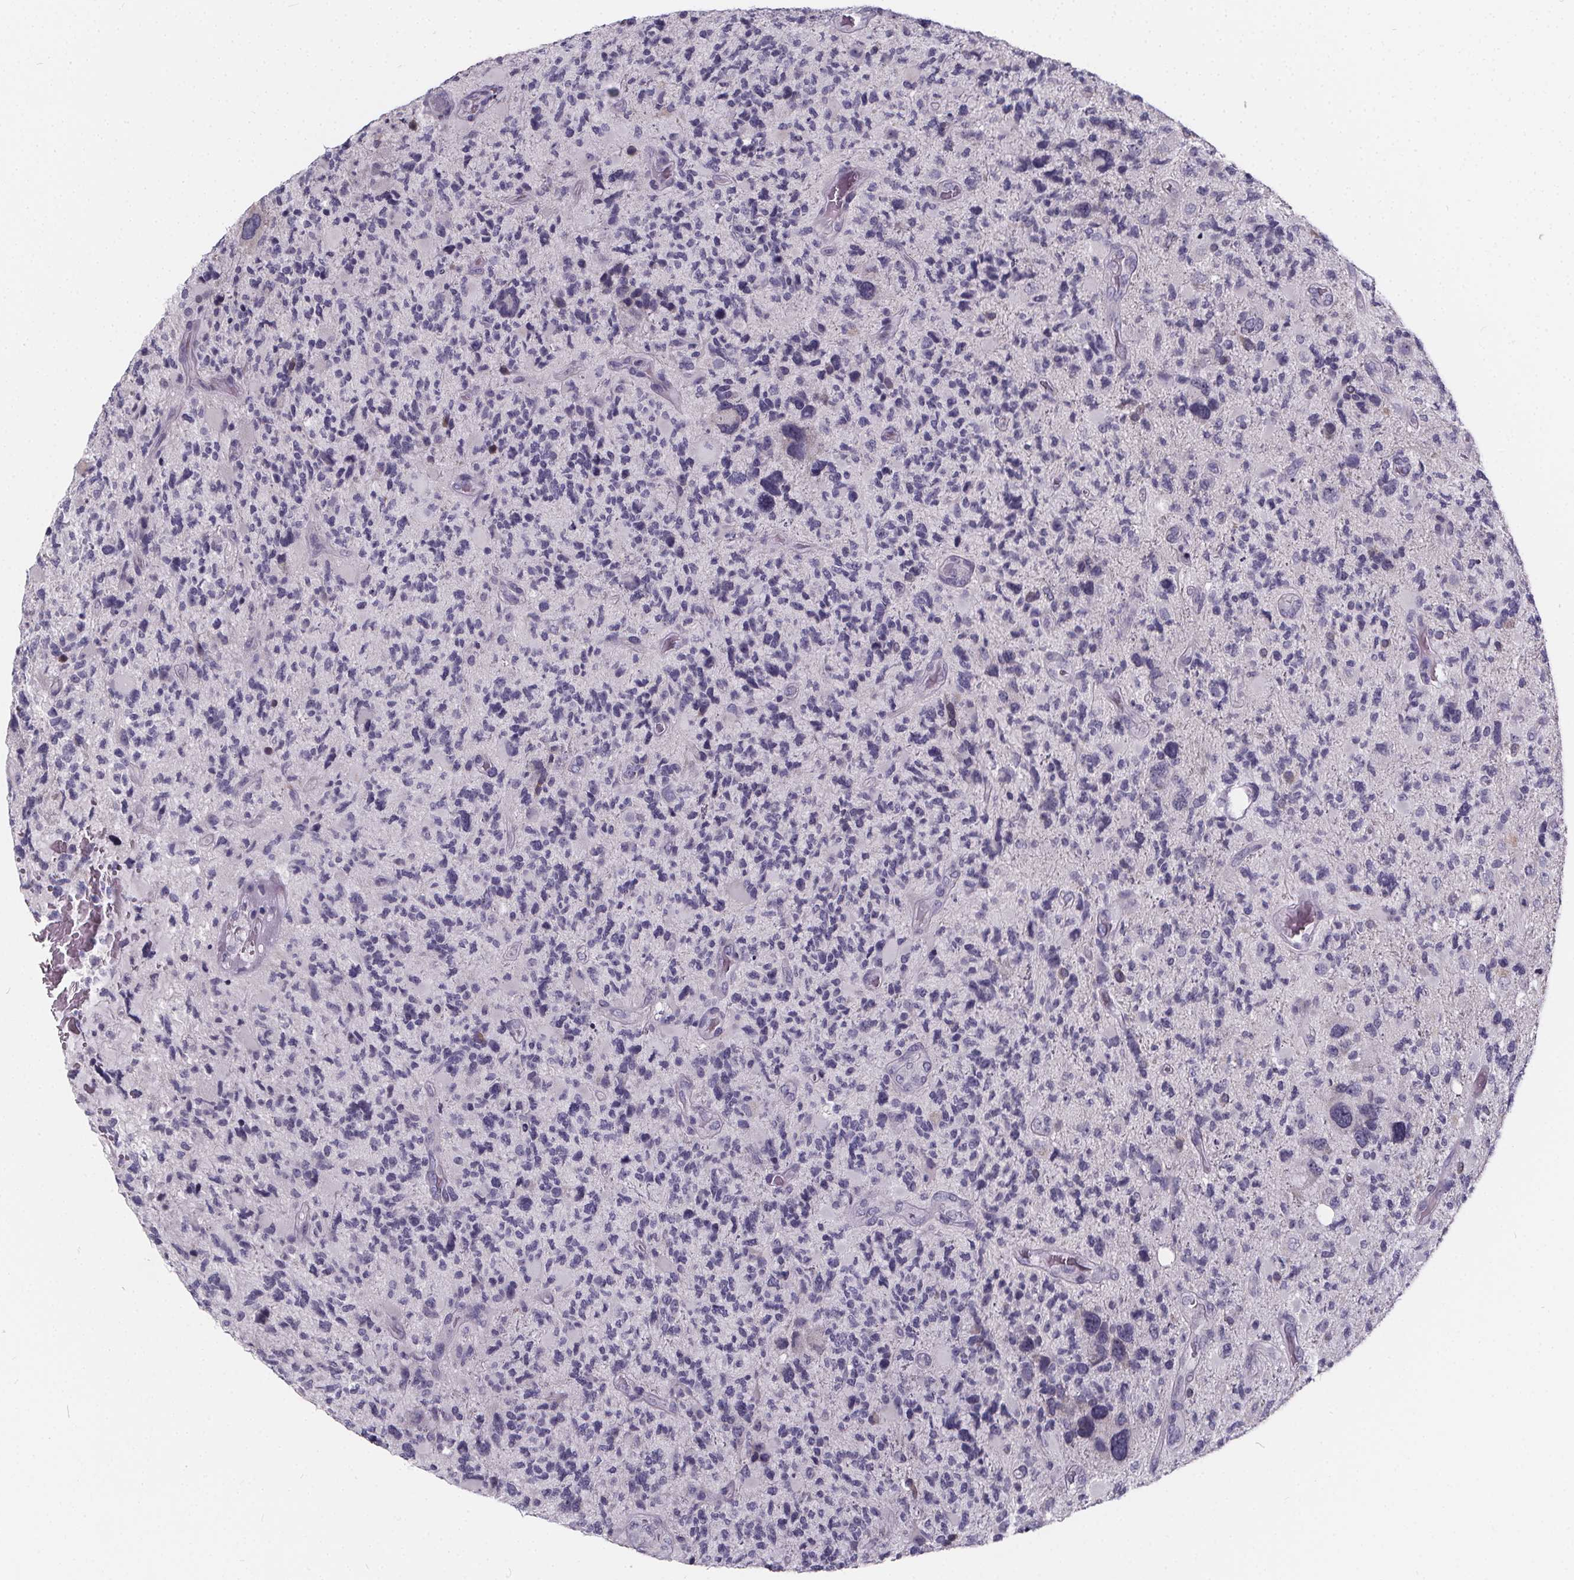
{"staining": {"intensity": "negative", "quantity": "none", "location": "none"}, "tissue": "glioma", "cell_type": "Tumor cells", "image_type": "cancer", "snomed": [{"axis": "morphology", "description": "Glioma, malignant, High grade"}, {"axis": "topography", "description": "Brain"}], "caption": "Tumor cells show no significant protein positivity in malignant glioma (high-grade). Nuclei are stained in blue.", "gene": "SPEF2", "patient": {"sex": "female", "age": 71}}